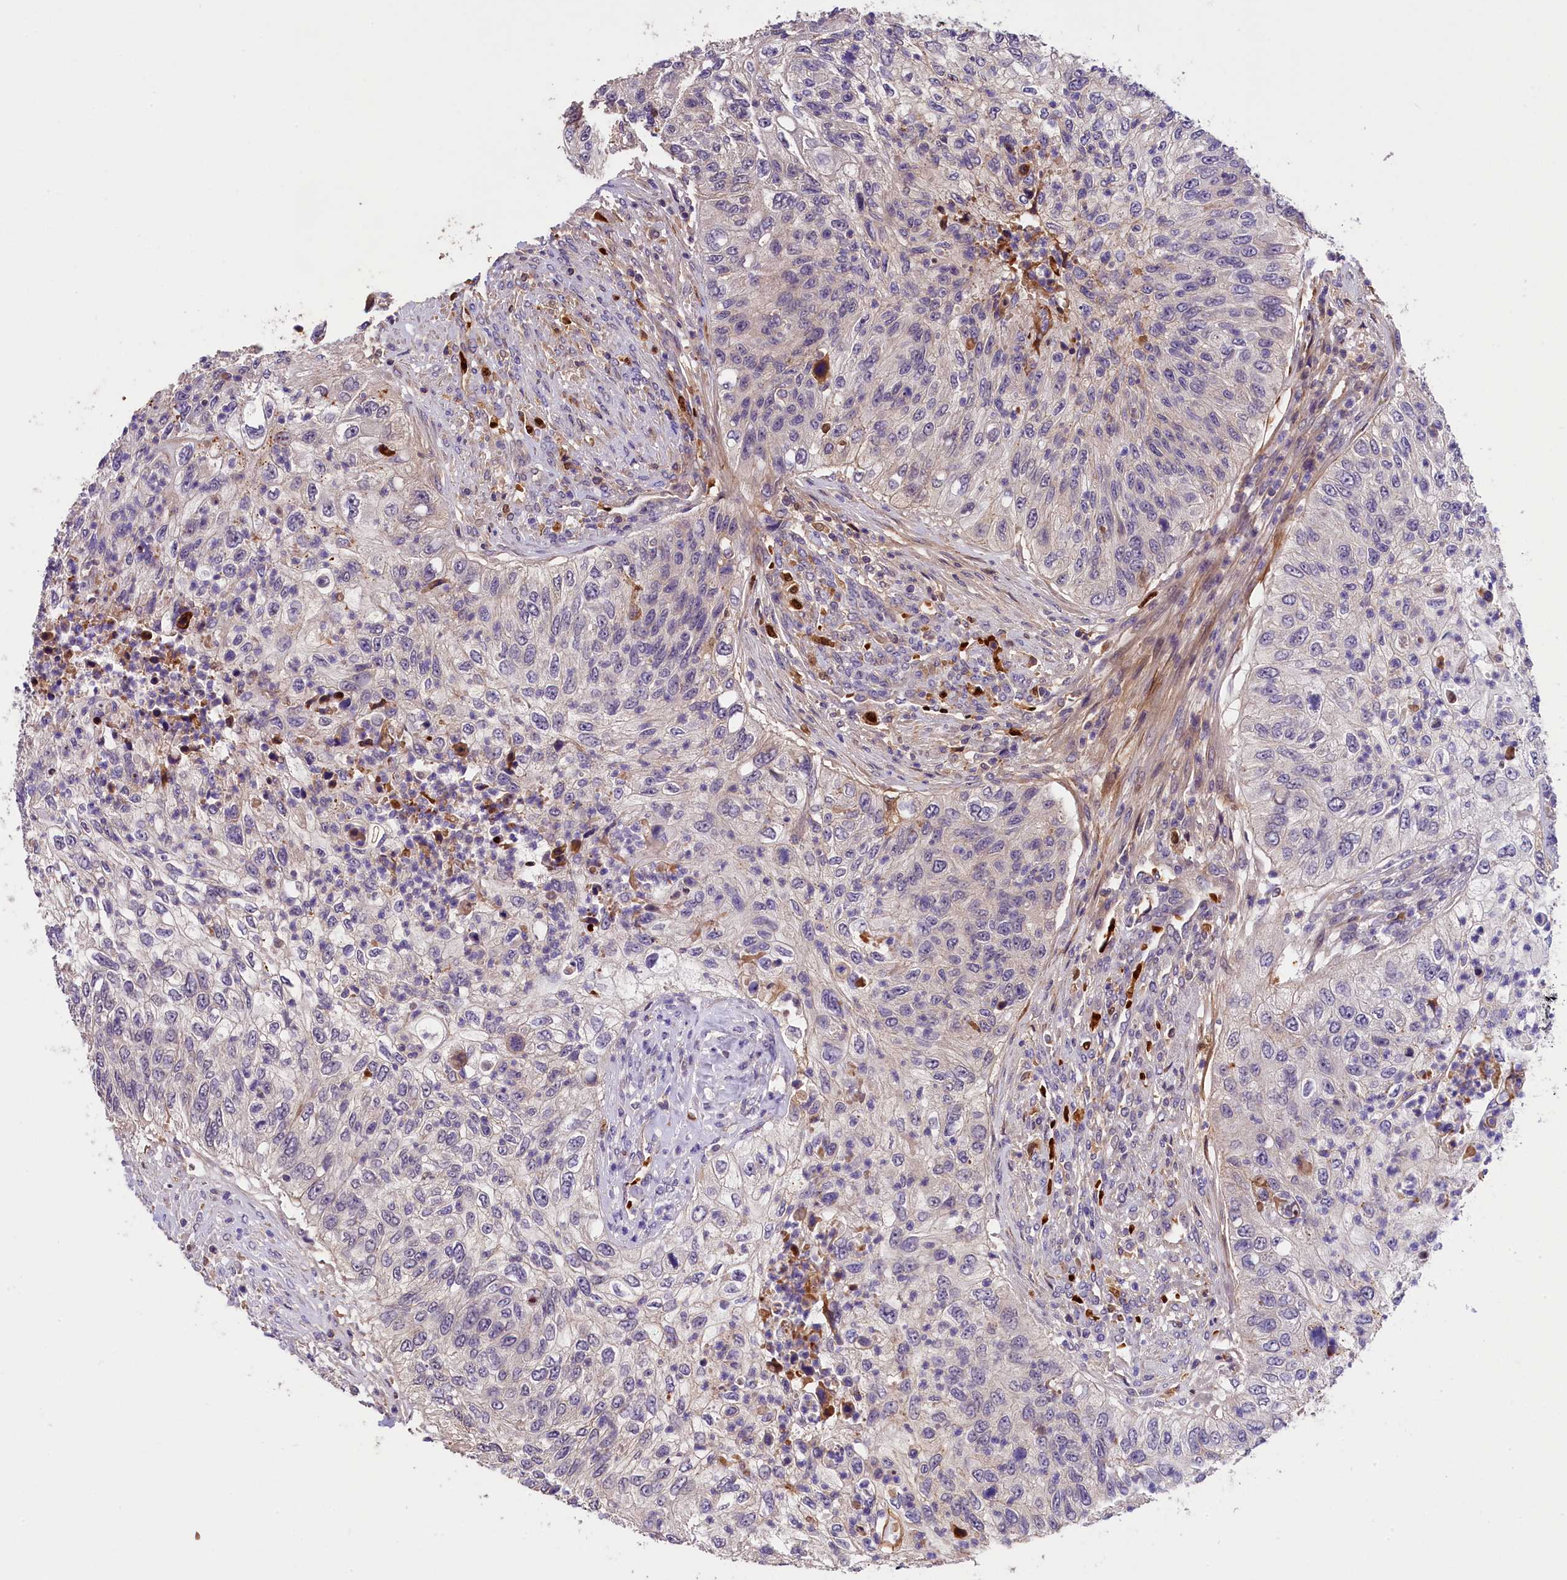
{"staining": {"intensity": "negative", "quantity": "none", "location": "none"}, "tissue": "urothelial cancer", "cell_type": "Tumor cells", "image_type": "cancer", "snomed": [{"axis": "morphology", "description": "Urothelial carcinoma, High grade"}, {"axis": "topography", "description": "Urinary bladder"}], "caption": "A photomicrograph of urothelial carcinoma (high-grade) stained for a protein shows no brown staining in tumor cells.", "gene": "PHAF1", "patient": {"sex": "female", "age": 60}}